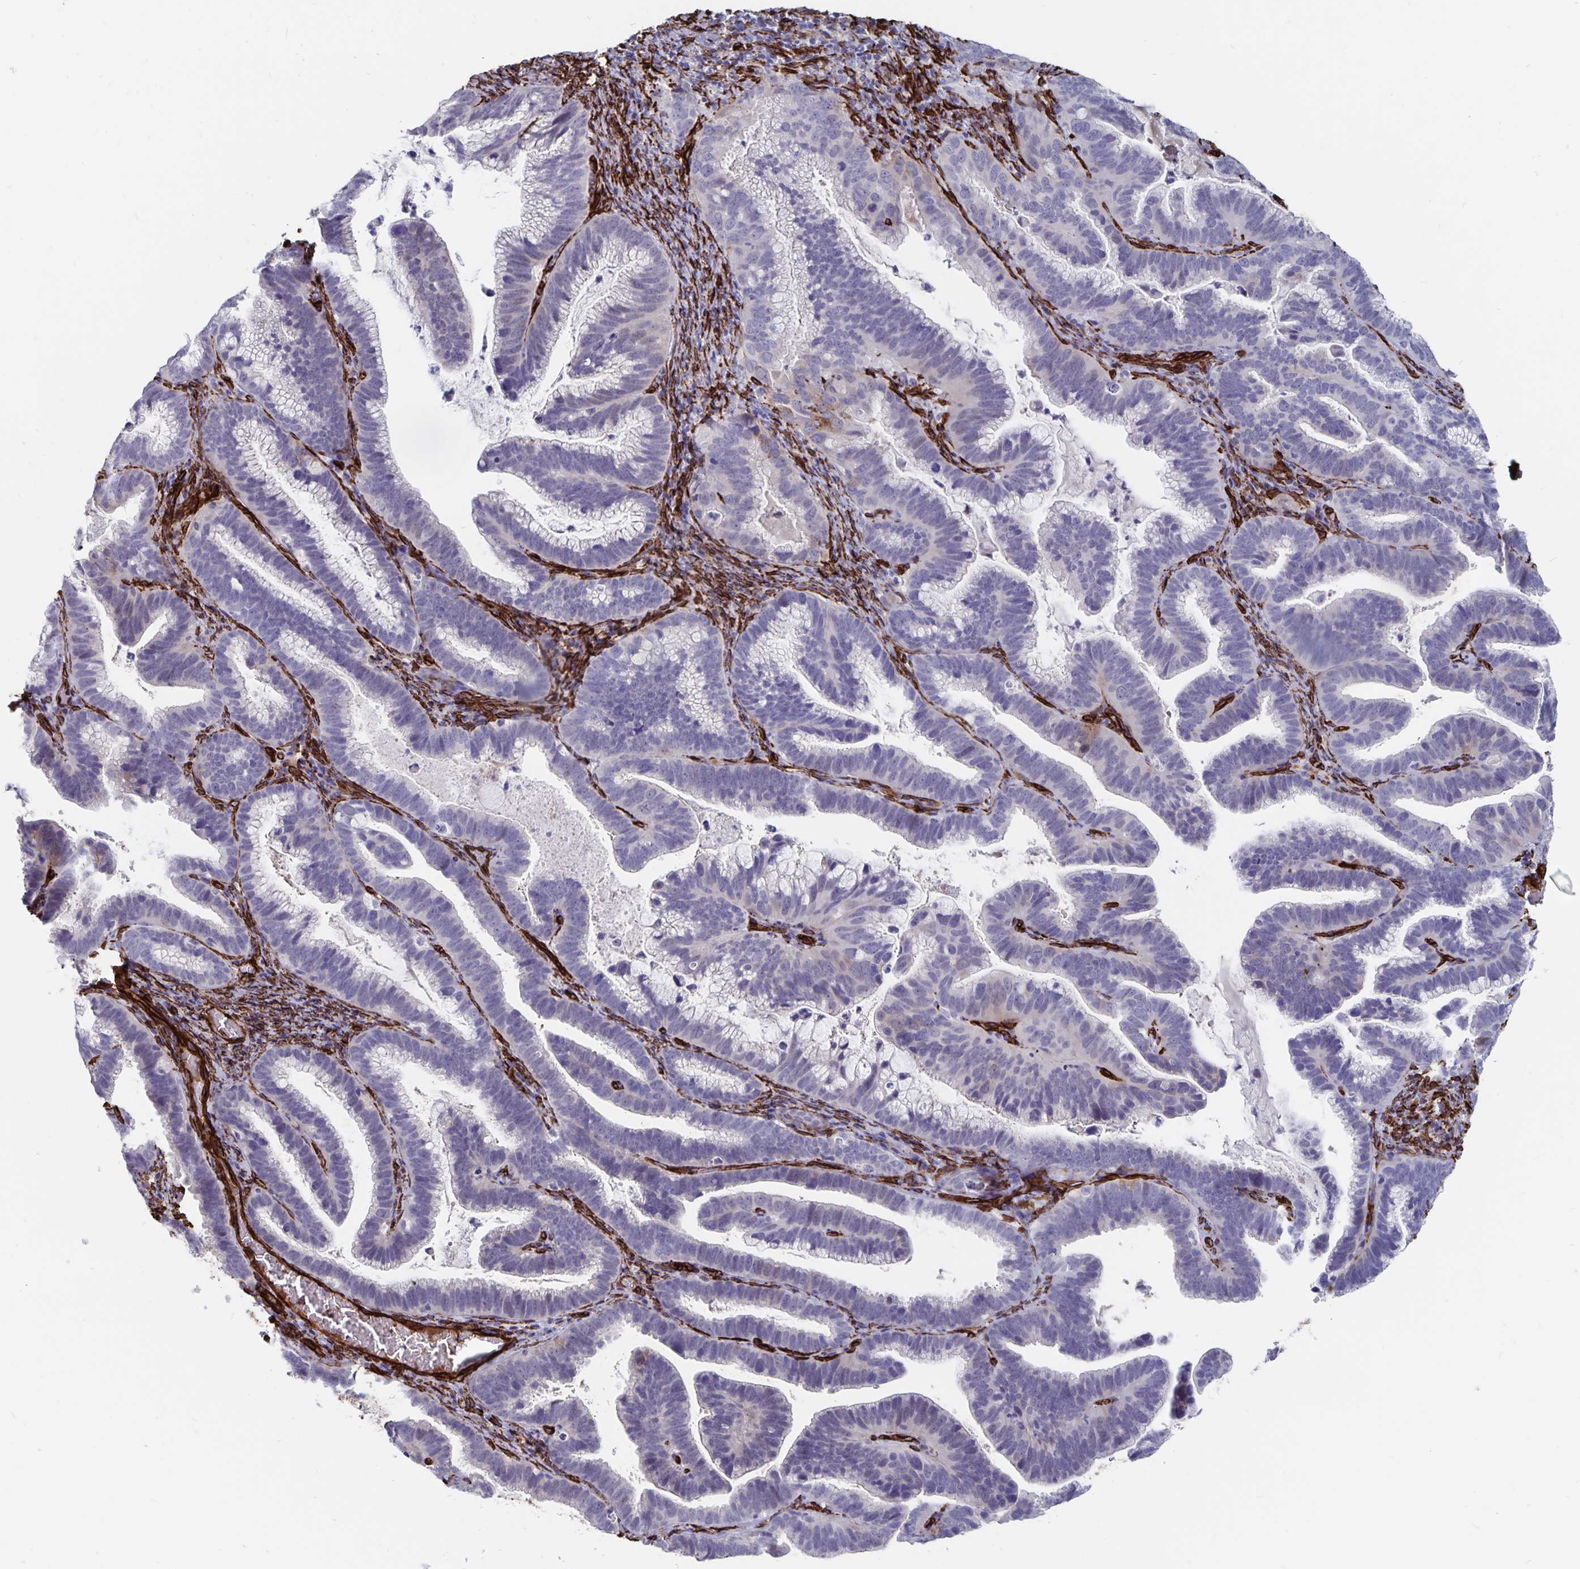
{"staining": {"intensity": "negative", "quantity": "none", "location": "none"}, "tissue": "cervical cancer", "cell_type": "Tumor cells", "image_type": "cancer", "snomed": [{"axis": "morphology", "description": "Adenocarcinoma, NOS"}, {"axis": "topography", "description": "Cervix"}], "caption": "This is an IHC image of human adenocarcinoma (cervical). There is no positivity in tumor cells.", "gene": "DCHS2", "patient": {"sex": "female", "age": 61}}